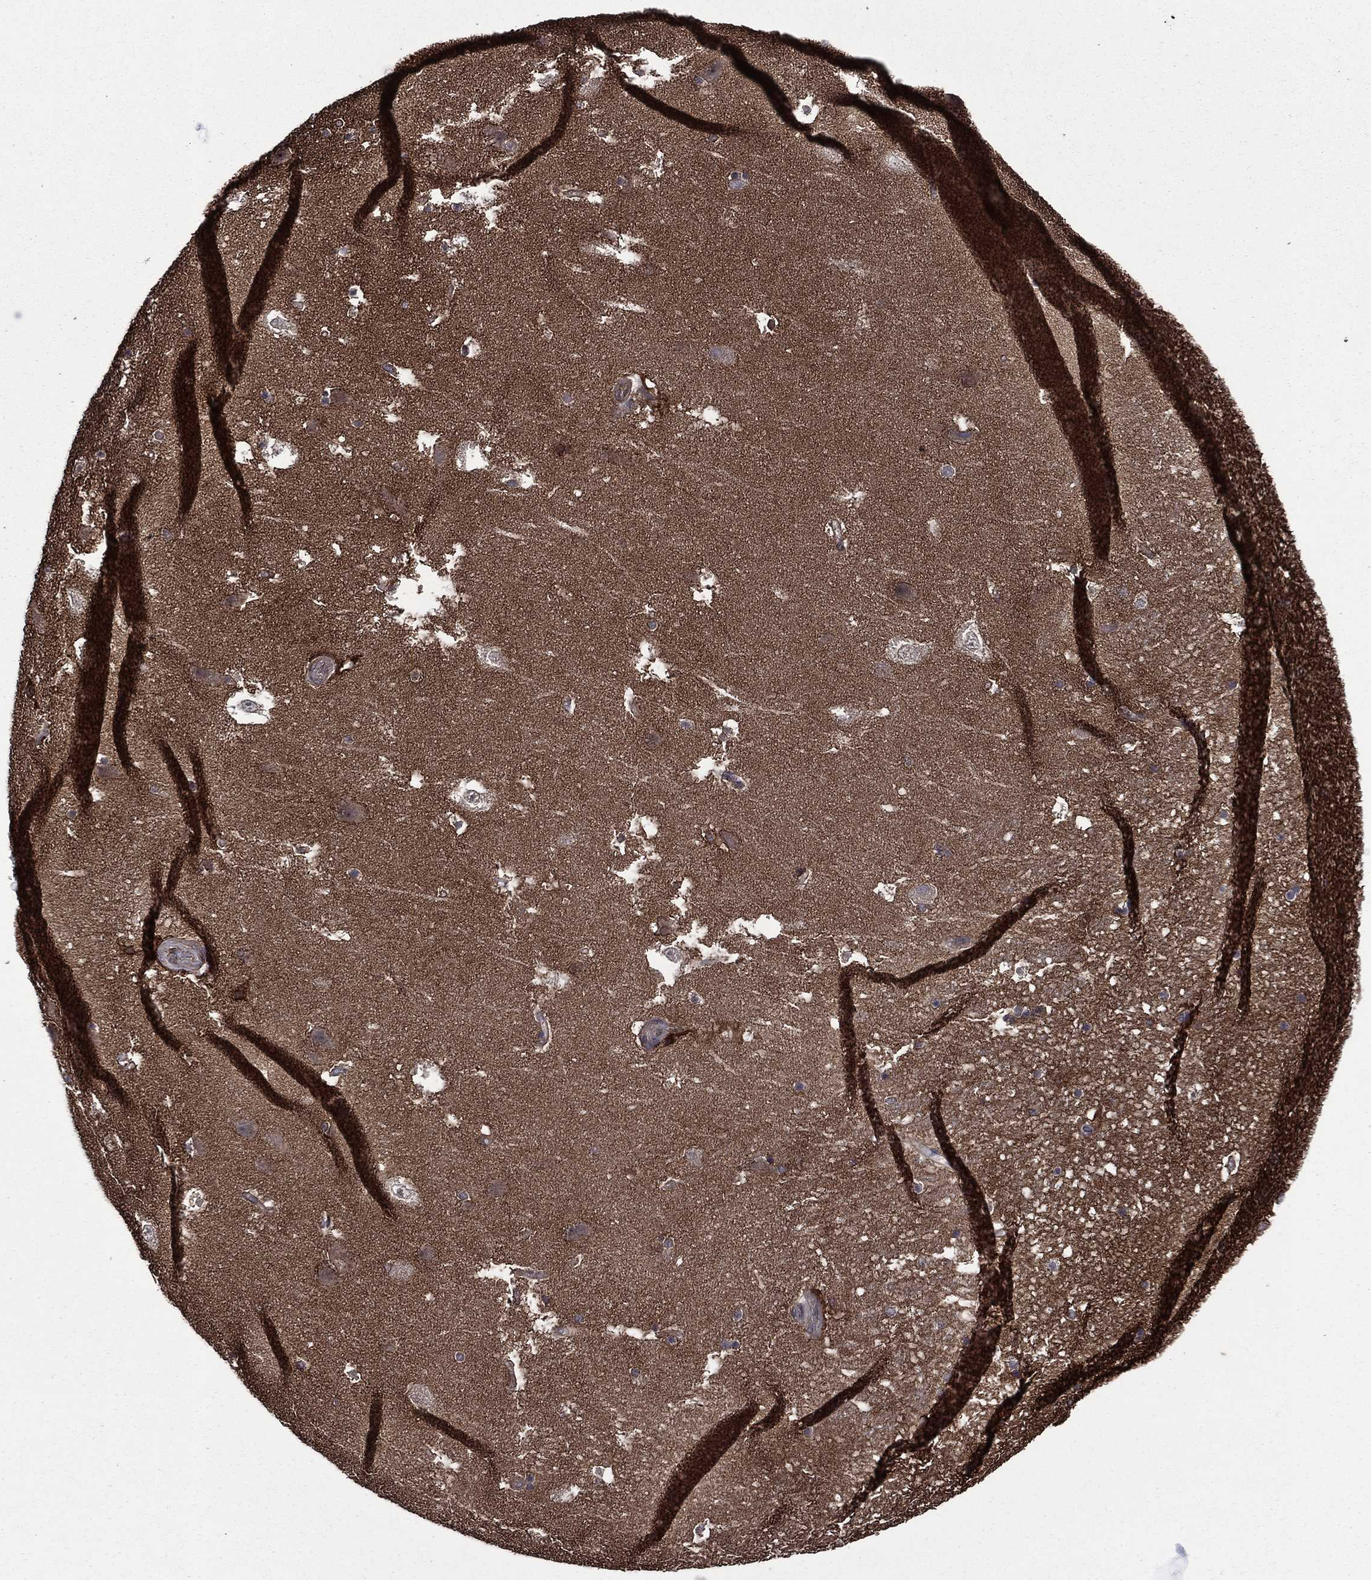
{"staining": {"intensity": "negative", "quantity": "none", "location": "none"}, "tissue": "hippocampus", "cell_type": "Glial cells", "image_type": "normal", "snomed": [{"axis": "morphology", "description": "Normal tissue, NOS"}, {"axis": "topography", "description": "Hippocampus"}], "caption": "This is an IHC histopathology image of unremarkable hippocampus. There is no expression in glial cells.", "gene": "PLPP3", "patient": {"sex": "male", "age": 51}}